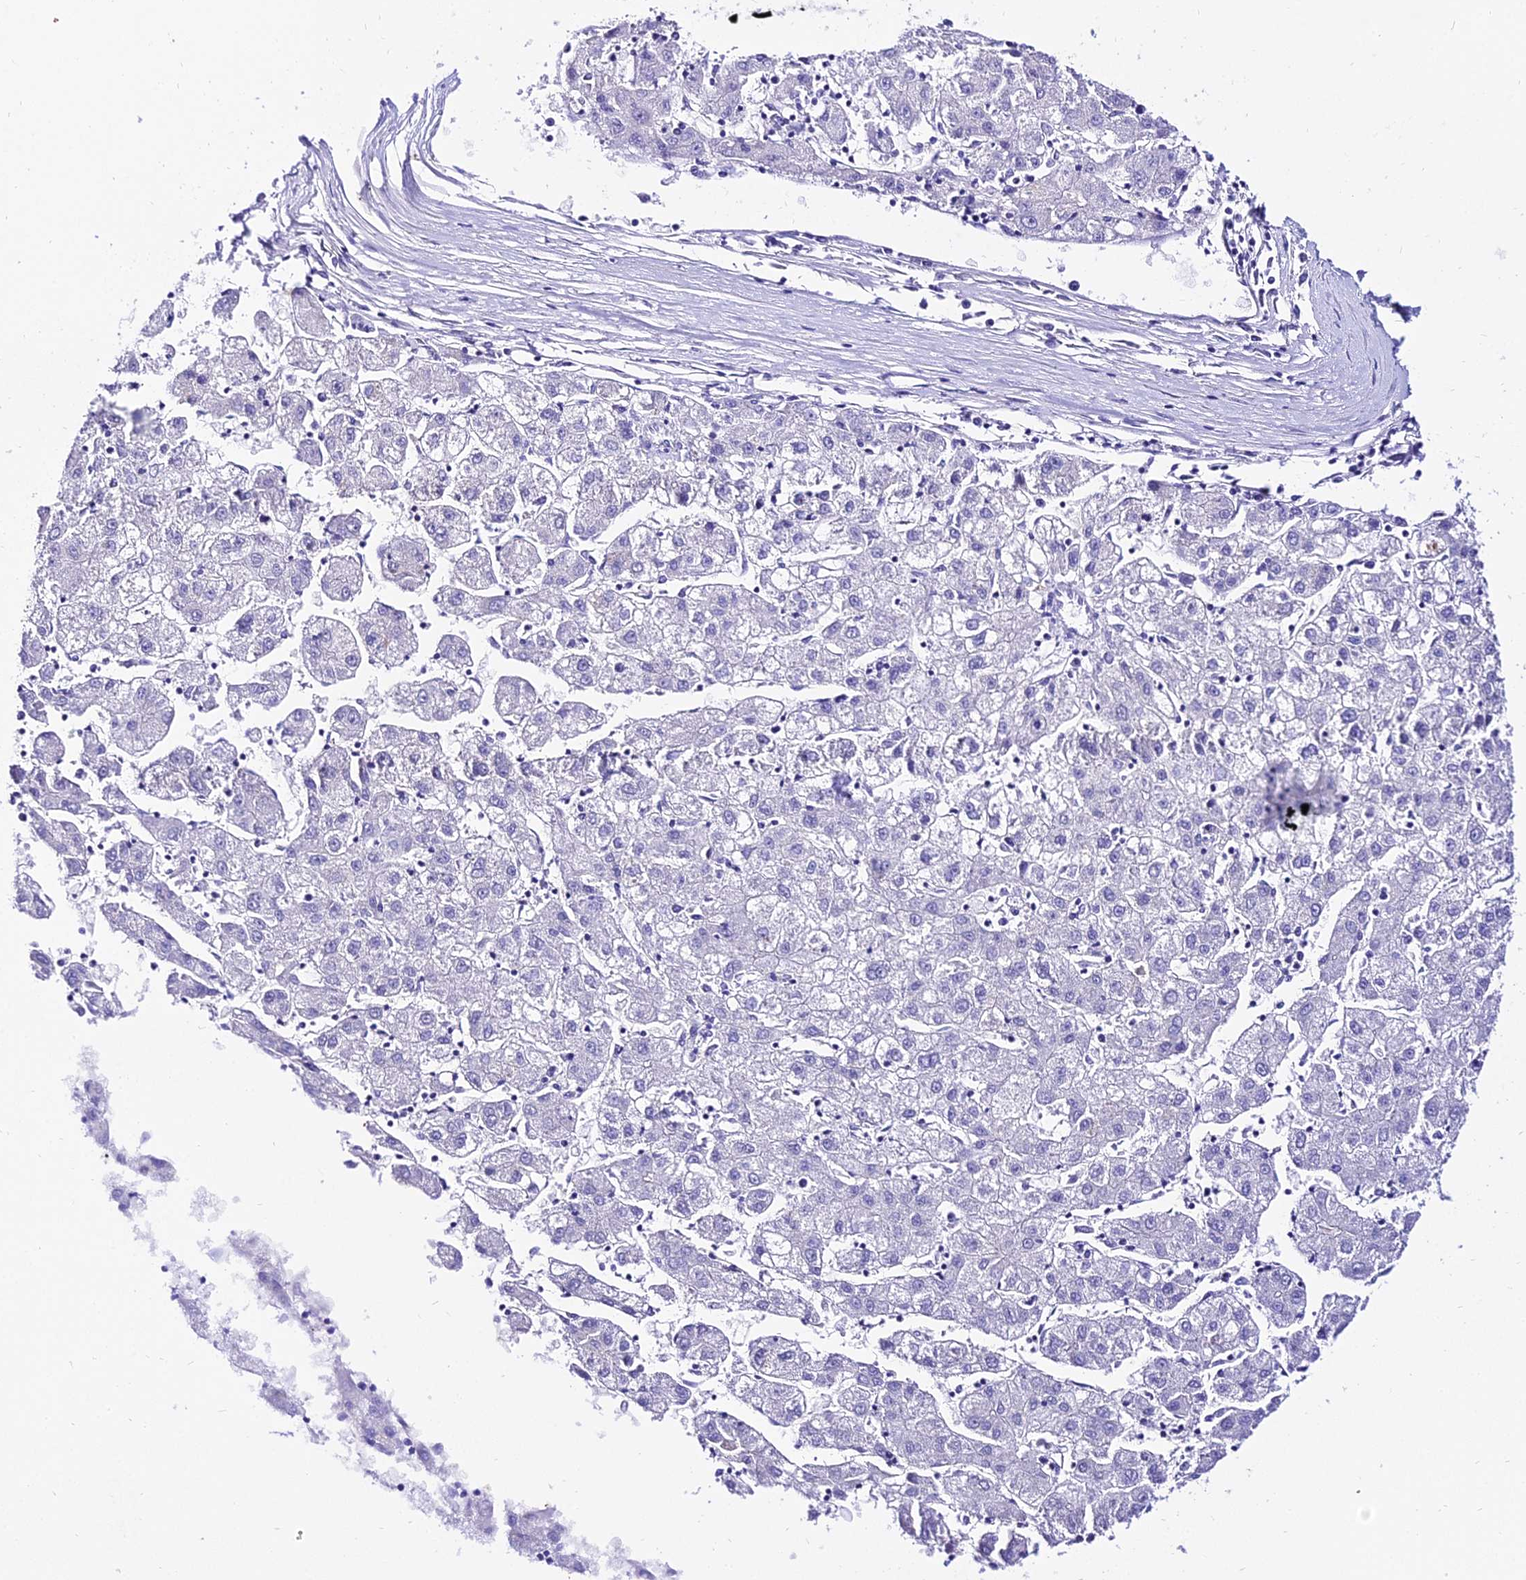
{"staining": {"intensity": "negative", "quantity": "none", "location": "none"}, "tissue": "liver cancer", "cell_type": "Tumor cells", "image_type": "cancer", "snomed": [{"axis": "morphology", "description": "Carcinoma, Hepatocellular, NOS"}, {"axis": "topography", "description": "Liver"}], "caption": "Tumor cells are negative for brown protein staining in hepatocellular carcinoma (liver).", "gene": "DEFB106A", "patient": {"sex": "male", "age": 72}}